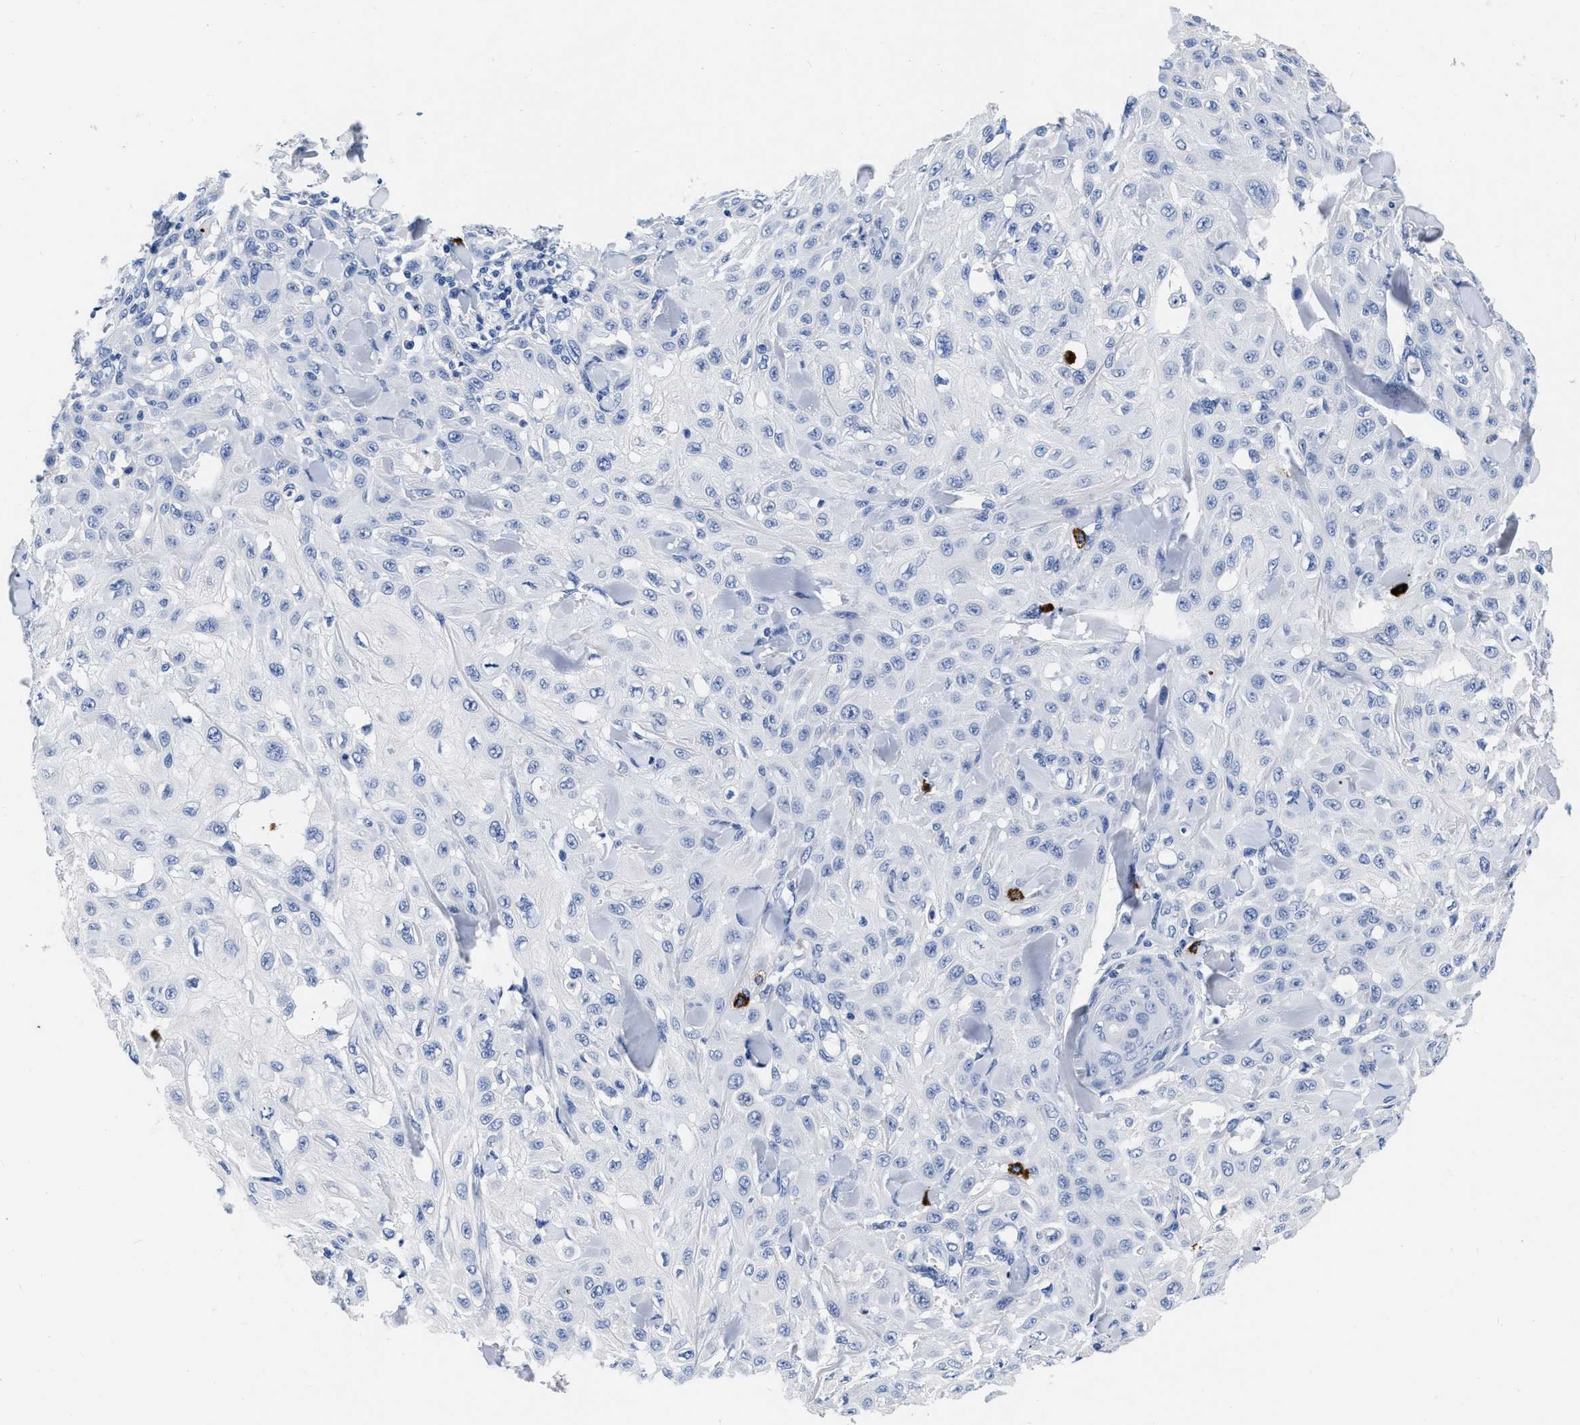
{"staining": {"intensity": "negative", "quantity": "none", "location": "none"}, "tissue": "skin cancer", "cell_type": "Tumor cells", "image_type": "cancer", "snomed": [{"axis": "morphology", "description": "Squamous cell carcinoma, NOS"}, {"axis": "topography", "description": "Skin"}], "caption": "This is an immunohistochemistry (IHC) histopathology image of skin squamous cell carcinoma. There is no positivity in tumor cells.", "gene": "CER1", "patient": {"sex": "male", "age": 24}}